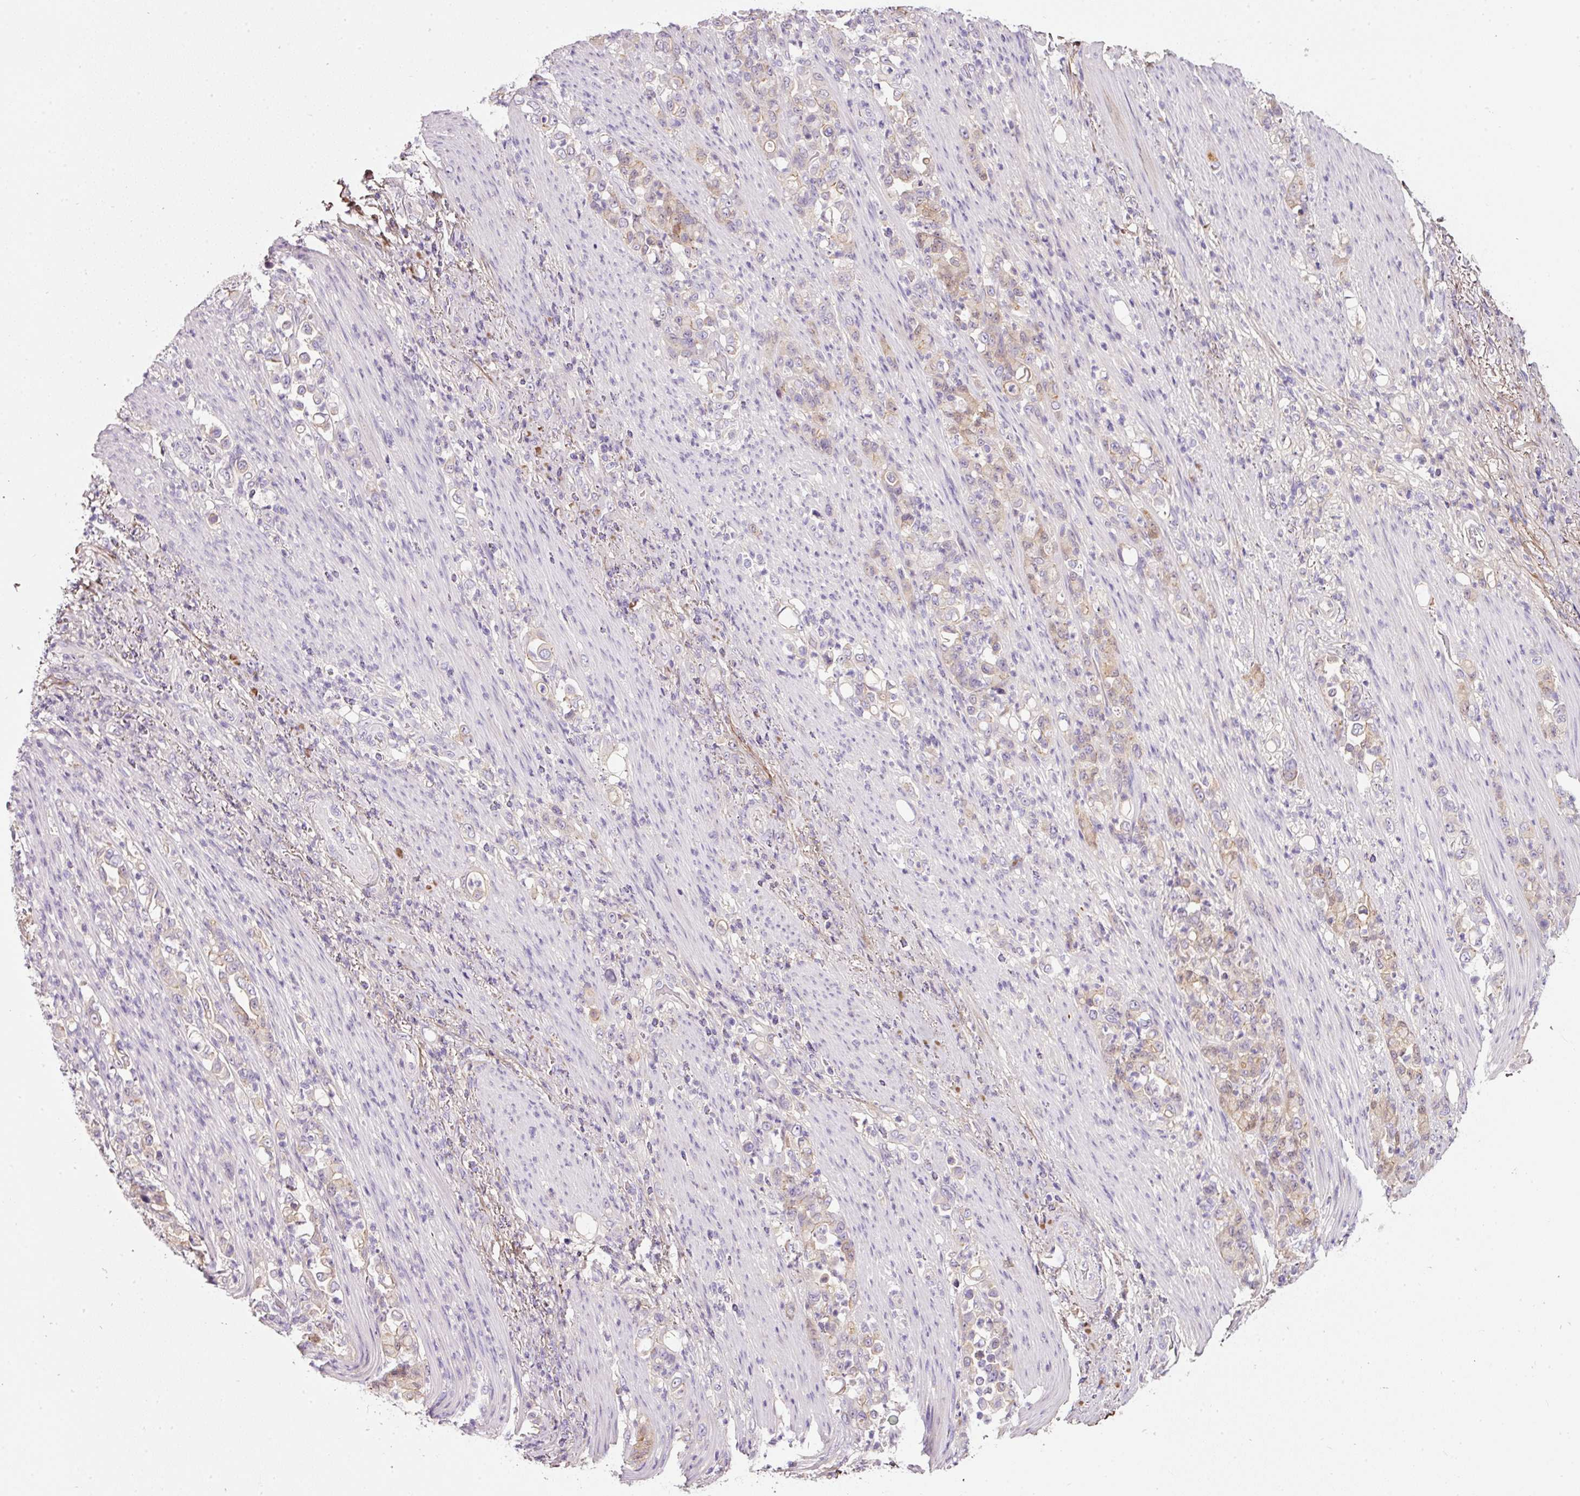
{"staining": {"intensity": "weak", "quantity": "<25%", "location": "cytoplasmic/membranous"}, "tissue": "stomach cancer", "cell_type": "Tumor cells", "image_type": "cancer", "snomed": [{"axis": "morphology", "description": "Normal tissue, NOS"}, {"axis": "morphology", "description": "Adenocarcinoma, NOS"}, {"axis": "topography", "description": "Stomach"}], "caption": "Immunohistochemistry of stomach cancer shows no expression in tumor cells.", "gene": "SOS2", "patient": {"sex": "female", "age": 79}}